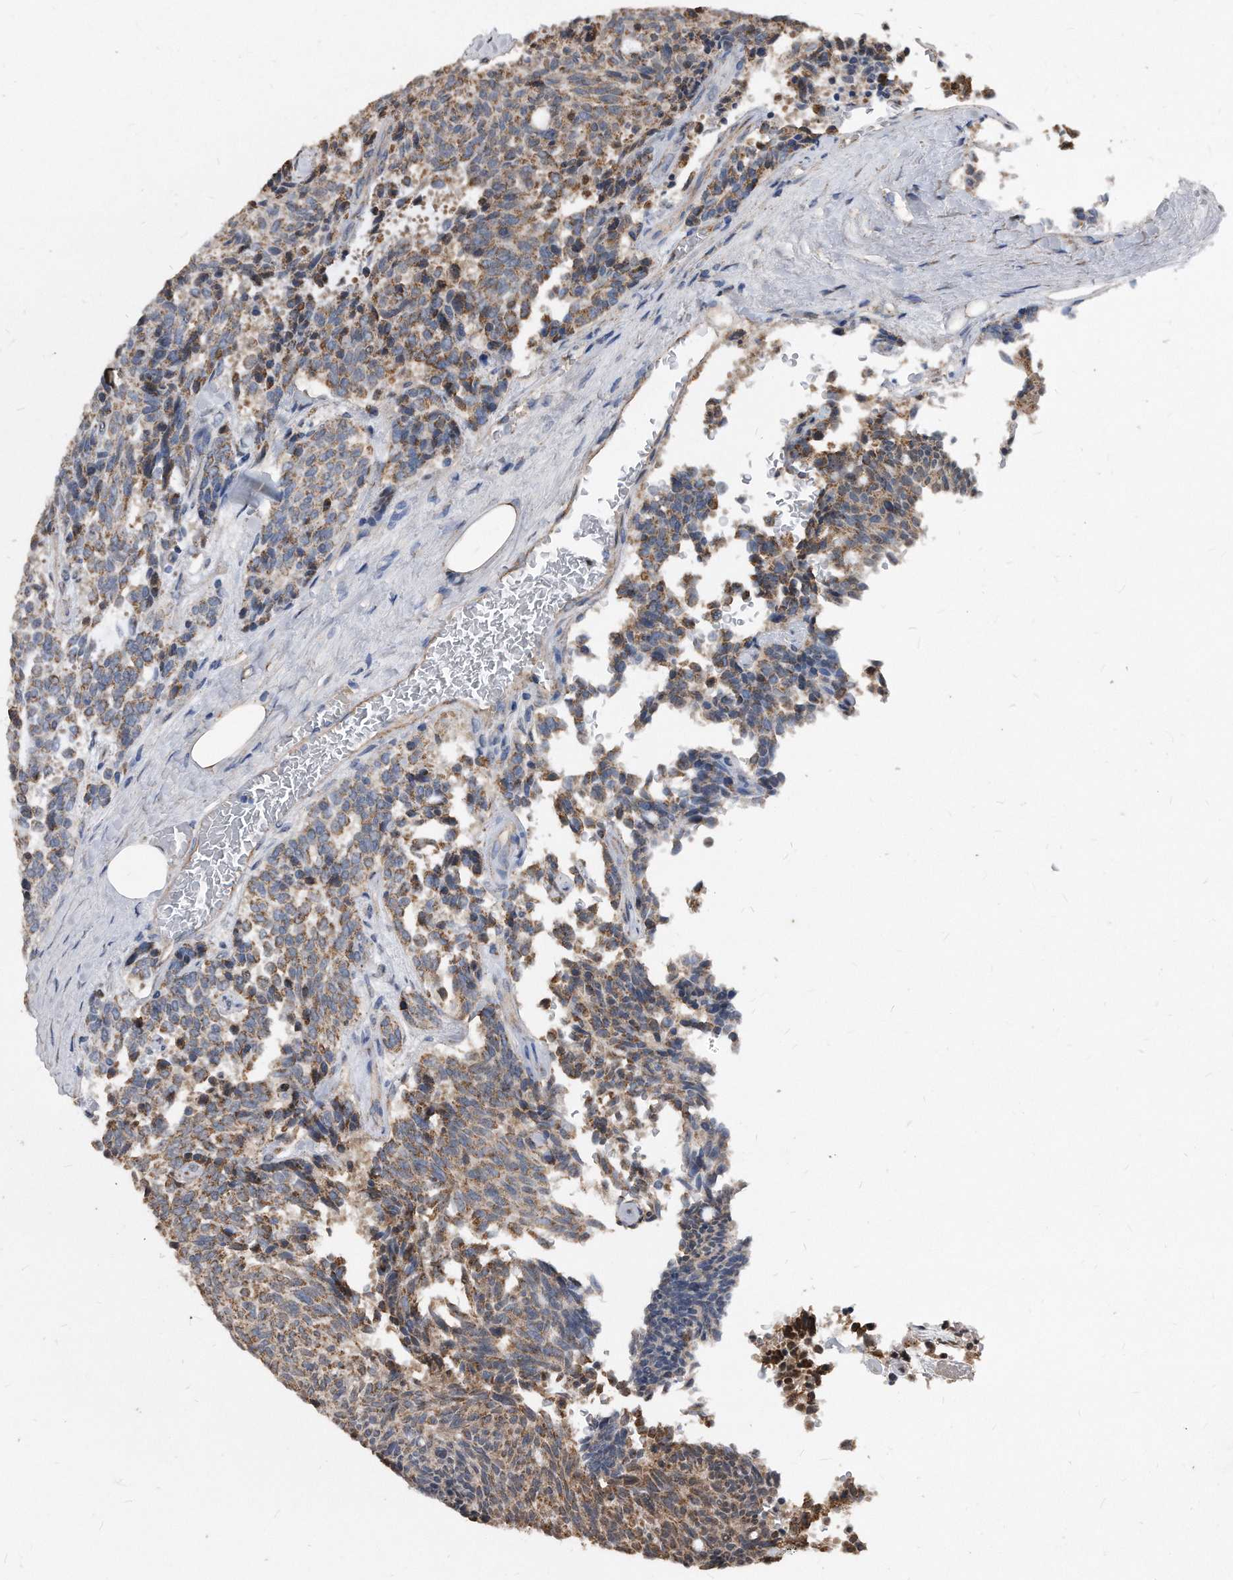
{"staining": {"intensity": "moderate", "quantity": "25%-75%", "location": "cytoplasmic/membranous"}, "tissue": "carcinoid", "cell_type": "Tumor cells", "image_type": "cancer", "snomed": [{"axis": "morphology", "description": "Carcinoid, malignant, NOS"}, {"axis": "topography", "description": "Pancreas"}], "caption": "Human carcinoid stained with a protein marker exhibits moderate staining in tumor cells.", "gene": "DUSP22", "patient": {"sex": "female", "age": 54}}